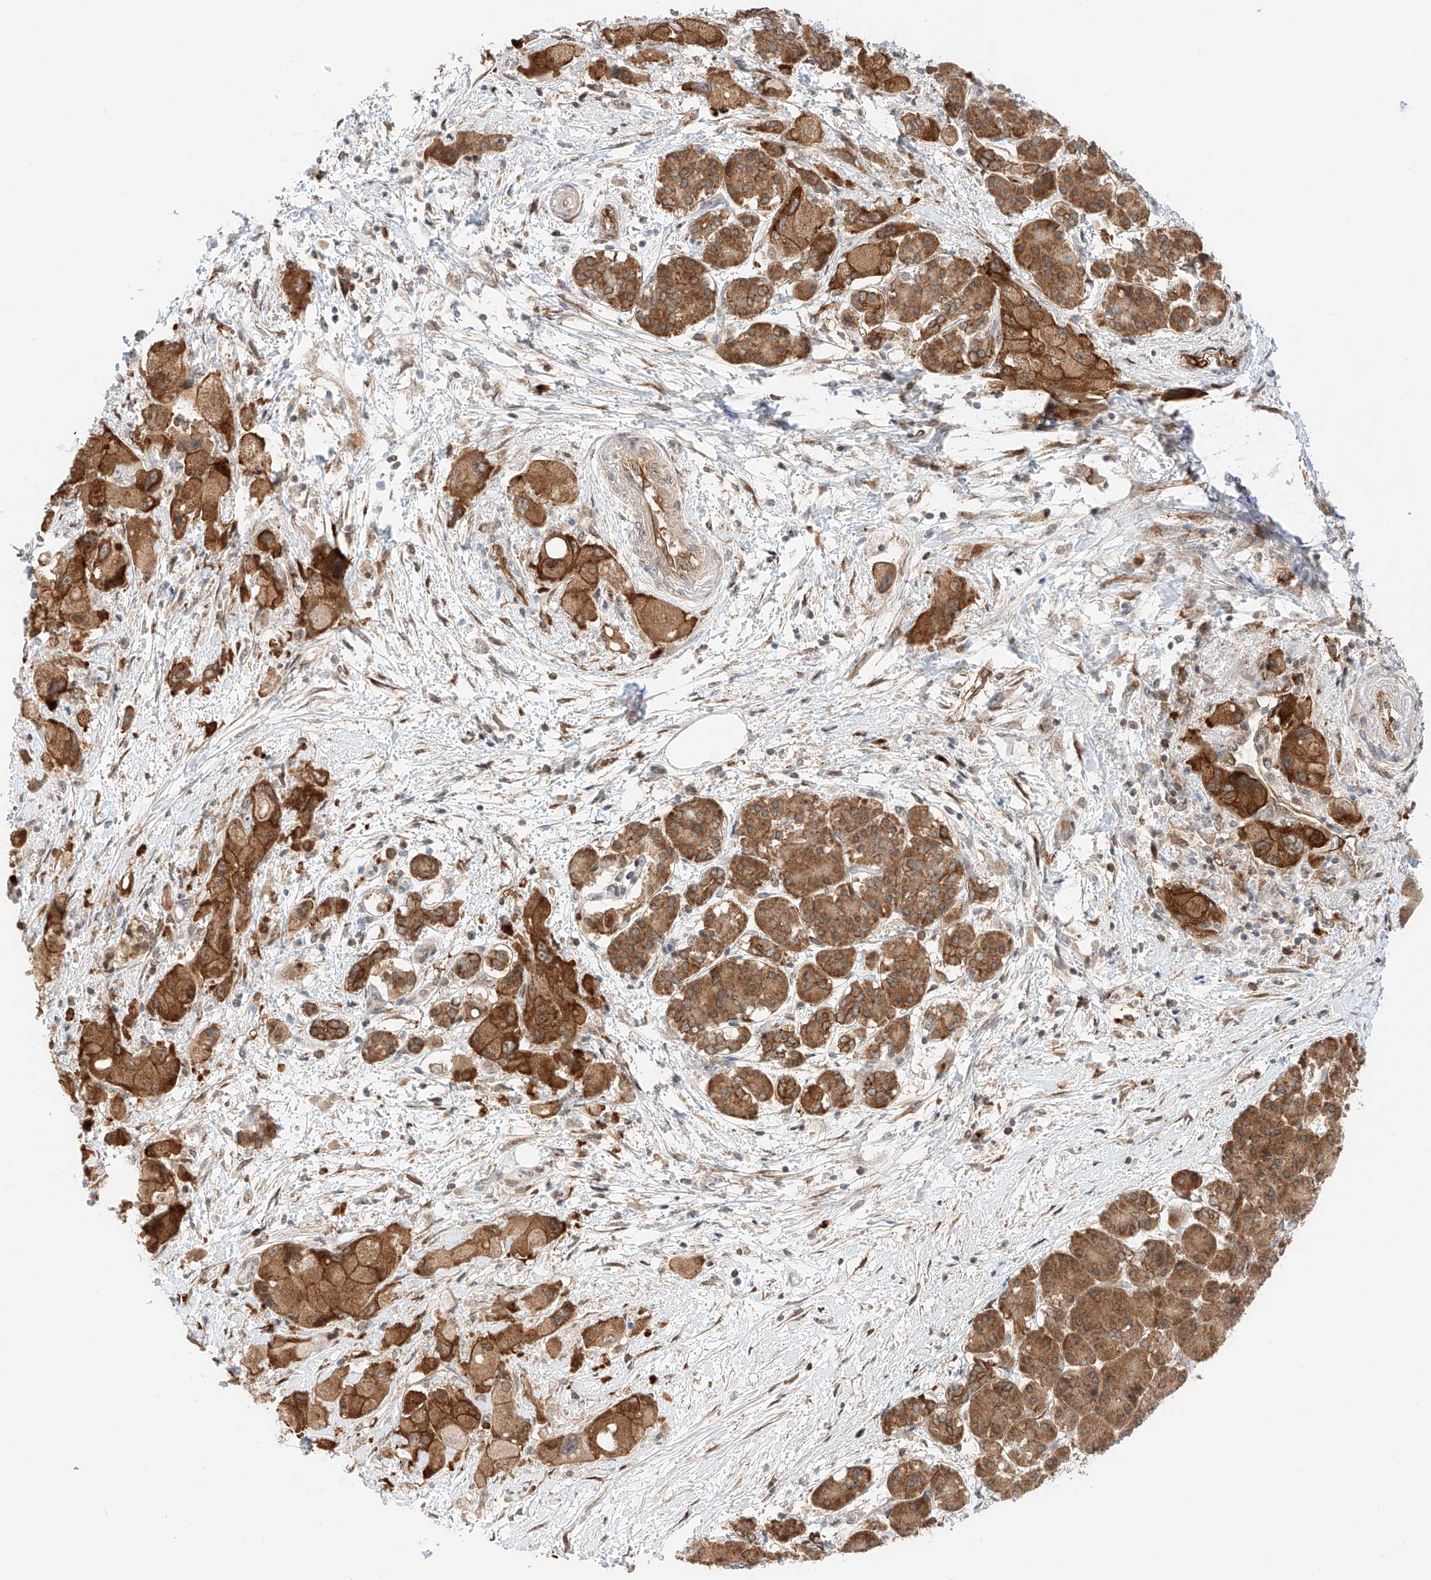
{"staining": {"intensity": "strong", "quantity": ">75%", "location": "cytoplasmic/membranous"}, "tissue": "pancreatic cancer", "cell_type": "Tumor cells", "image_type": "cancer", "snomed": [{"axis": "morphology", "description": "Normal tissue, NOS"}, {"axis": "morphology", "description": "Adenocarcinoma, NOS"}, {"axis": "topography", "description": "Pancreas"}], "caption": "Protein expression analysis of adenocarcinoma (pancreatic) reveals strong cytoplasmic/membranous staining in about >75% of tumor cells.", "gene": "CARMIL1", "patient": {"sex": "female", "age": 68}}